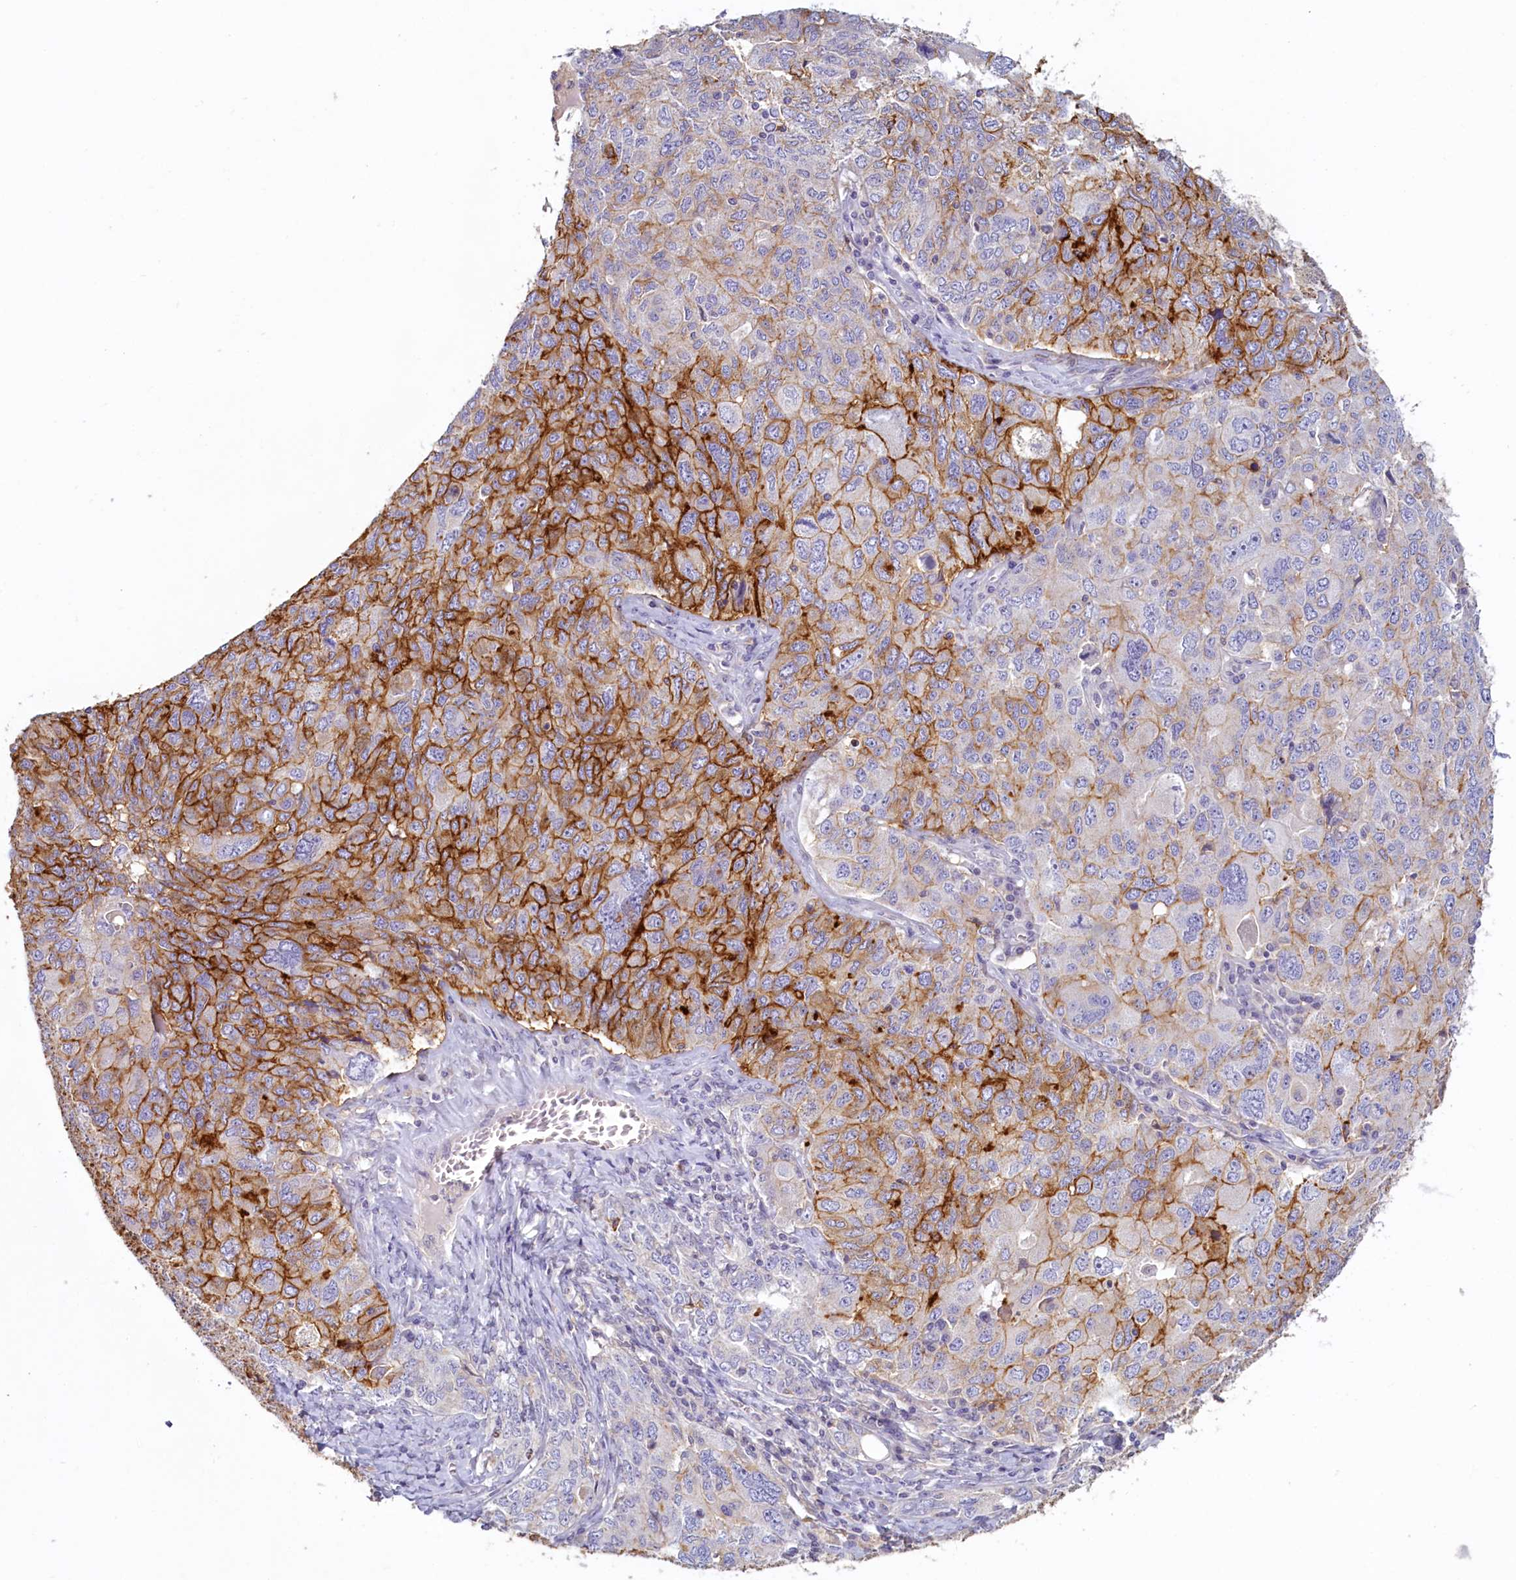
{"staining": {"intensity": "strong", "quantity": "25%-75%", "location": "cytoplasmic/membranous"}, "tissue": "ovarian cancer", "cell_type": "Tumor cells", "image_type": "cancer", "snomed": [{"axis": "morphology", "description": "Carcinoma, endometroid"}, {"axis": "topography", "description": "Ovary"}], "caption": "Ovarian endometroid carcinoma was stained to show a protein in brown. There is high levels of strong cytoplasmic/membranous expression in about 25%-75% of tumor cells.", "gene": "PDE6D", "patient": {"sex": "female", "age": 62}}